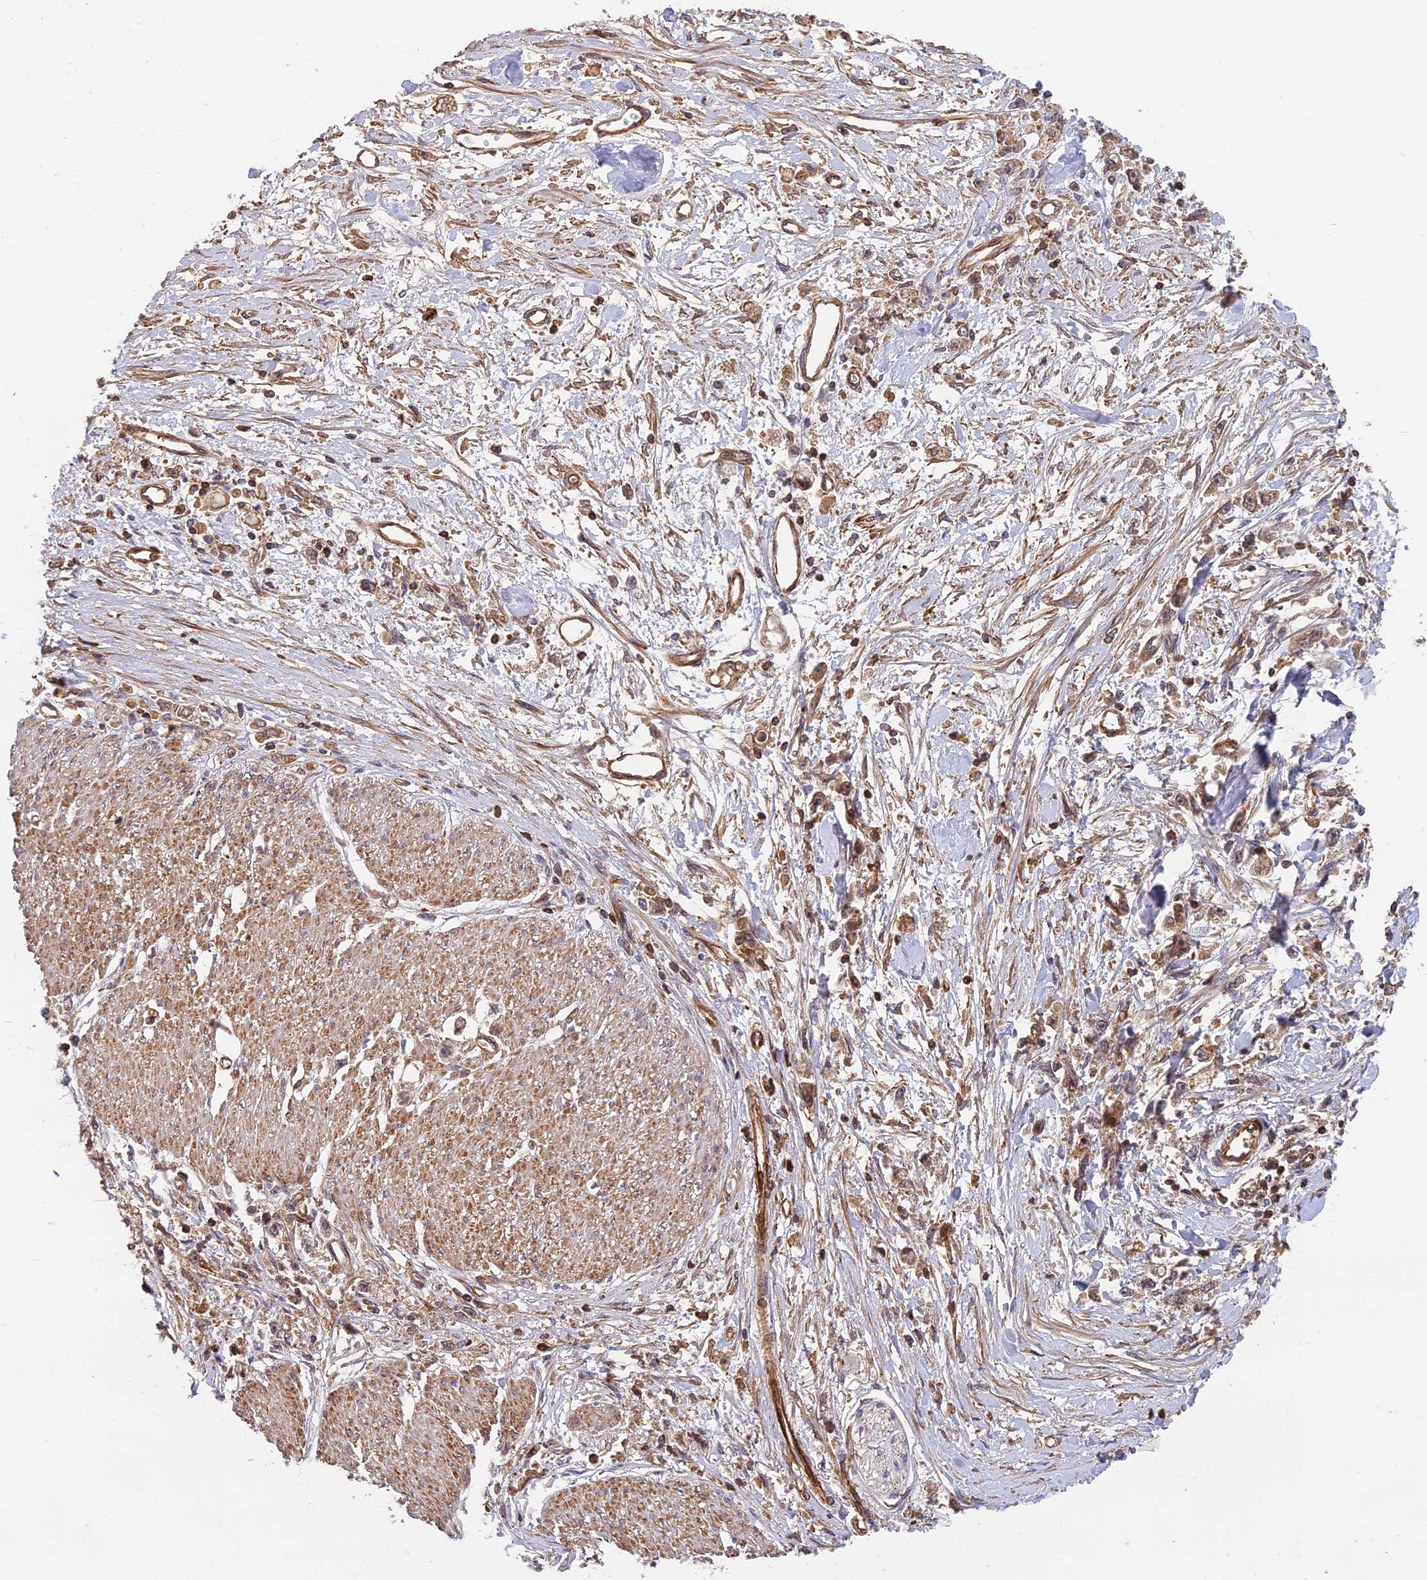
{"staining": {"intensity": "moderate", "quantity": ">75%", "location": "cytoplasmic/membranous"}, "tissue": "stomach cancer", "cell_type": "Tumor cells", "image_type": "cancer", "snomed": [{"axis": "morphology", "description": "Adenocarcinoma, NOS"}, {"axis": "topography", "description": "Stomach"}], "caption": "Immunohistochemistry (IHC) image of neoplastic tissue: human stomach cancer stained using immunohistochemistry demonstrates medium levels of moderate protein expression localized specifically in the cytoplasmic/membranous of tumor cells, appearing as a cytoplasmic/membranous brown color.", "gene": "OSBPL1A", "patient": {"sex": "female", "age": 59}}